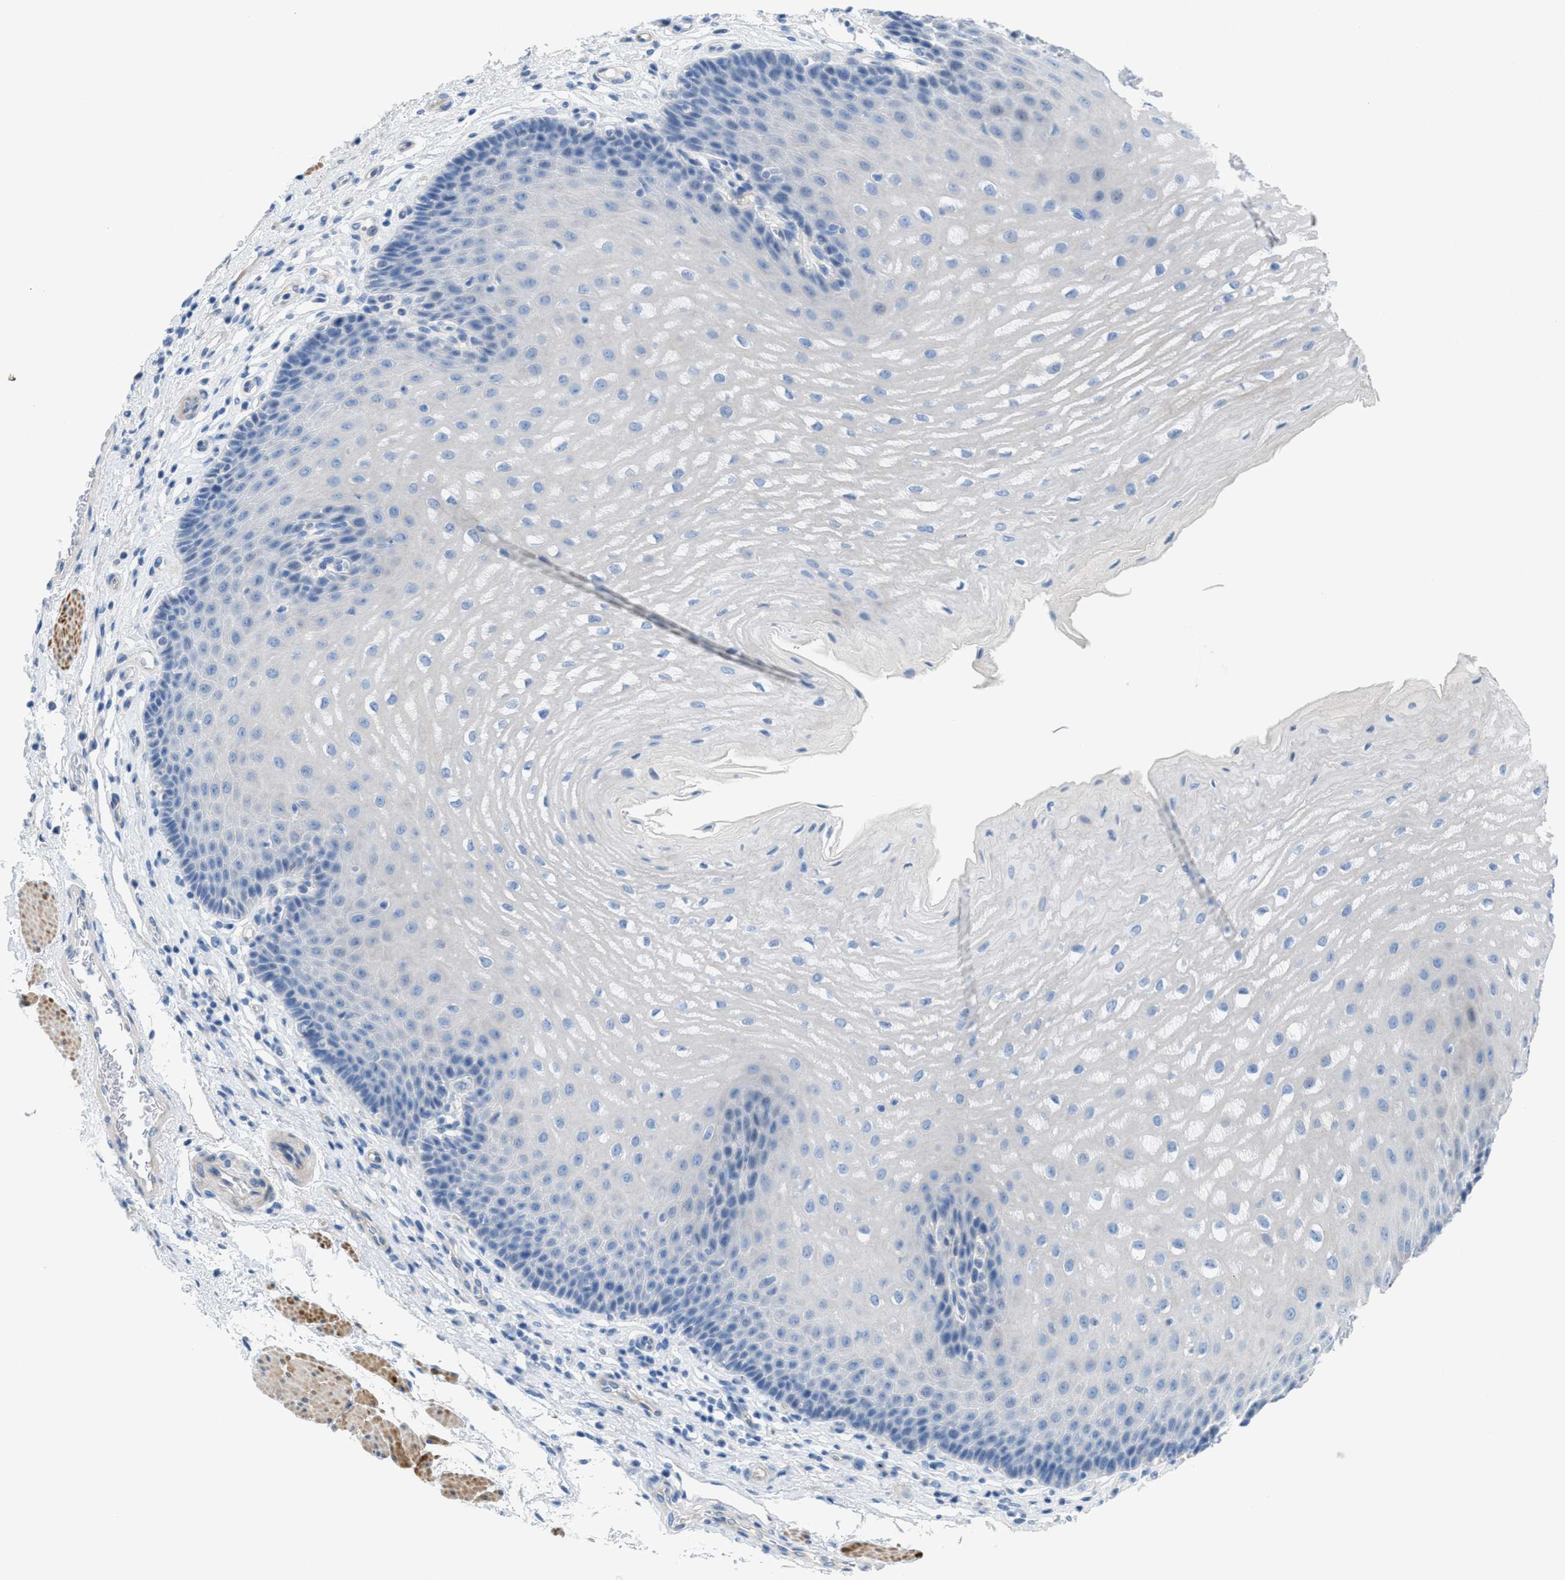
{"staining": {"intensity": "negative", "quantity": "none", "location": "none"}, "tissue": "esophagus", "cell_type": "Squamous epithelial cells", "image_type": "normal", "snomed": [{"axis": "morphology", "description": "Normal tissue, NOS"}, {"axis": "topography", "description": "Esophagus"}], "caption": "This is a micrograph of IHC staining of benign esophagus, which shows no expression in squamous epithelial cells.", "gene": "MPP3", "patient": {"sex": "male", "age": 54}}